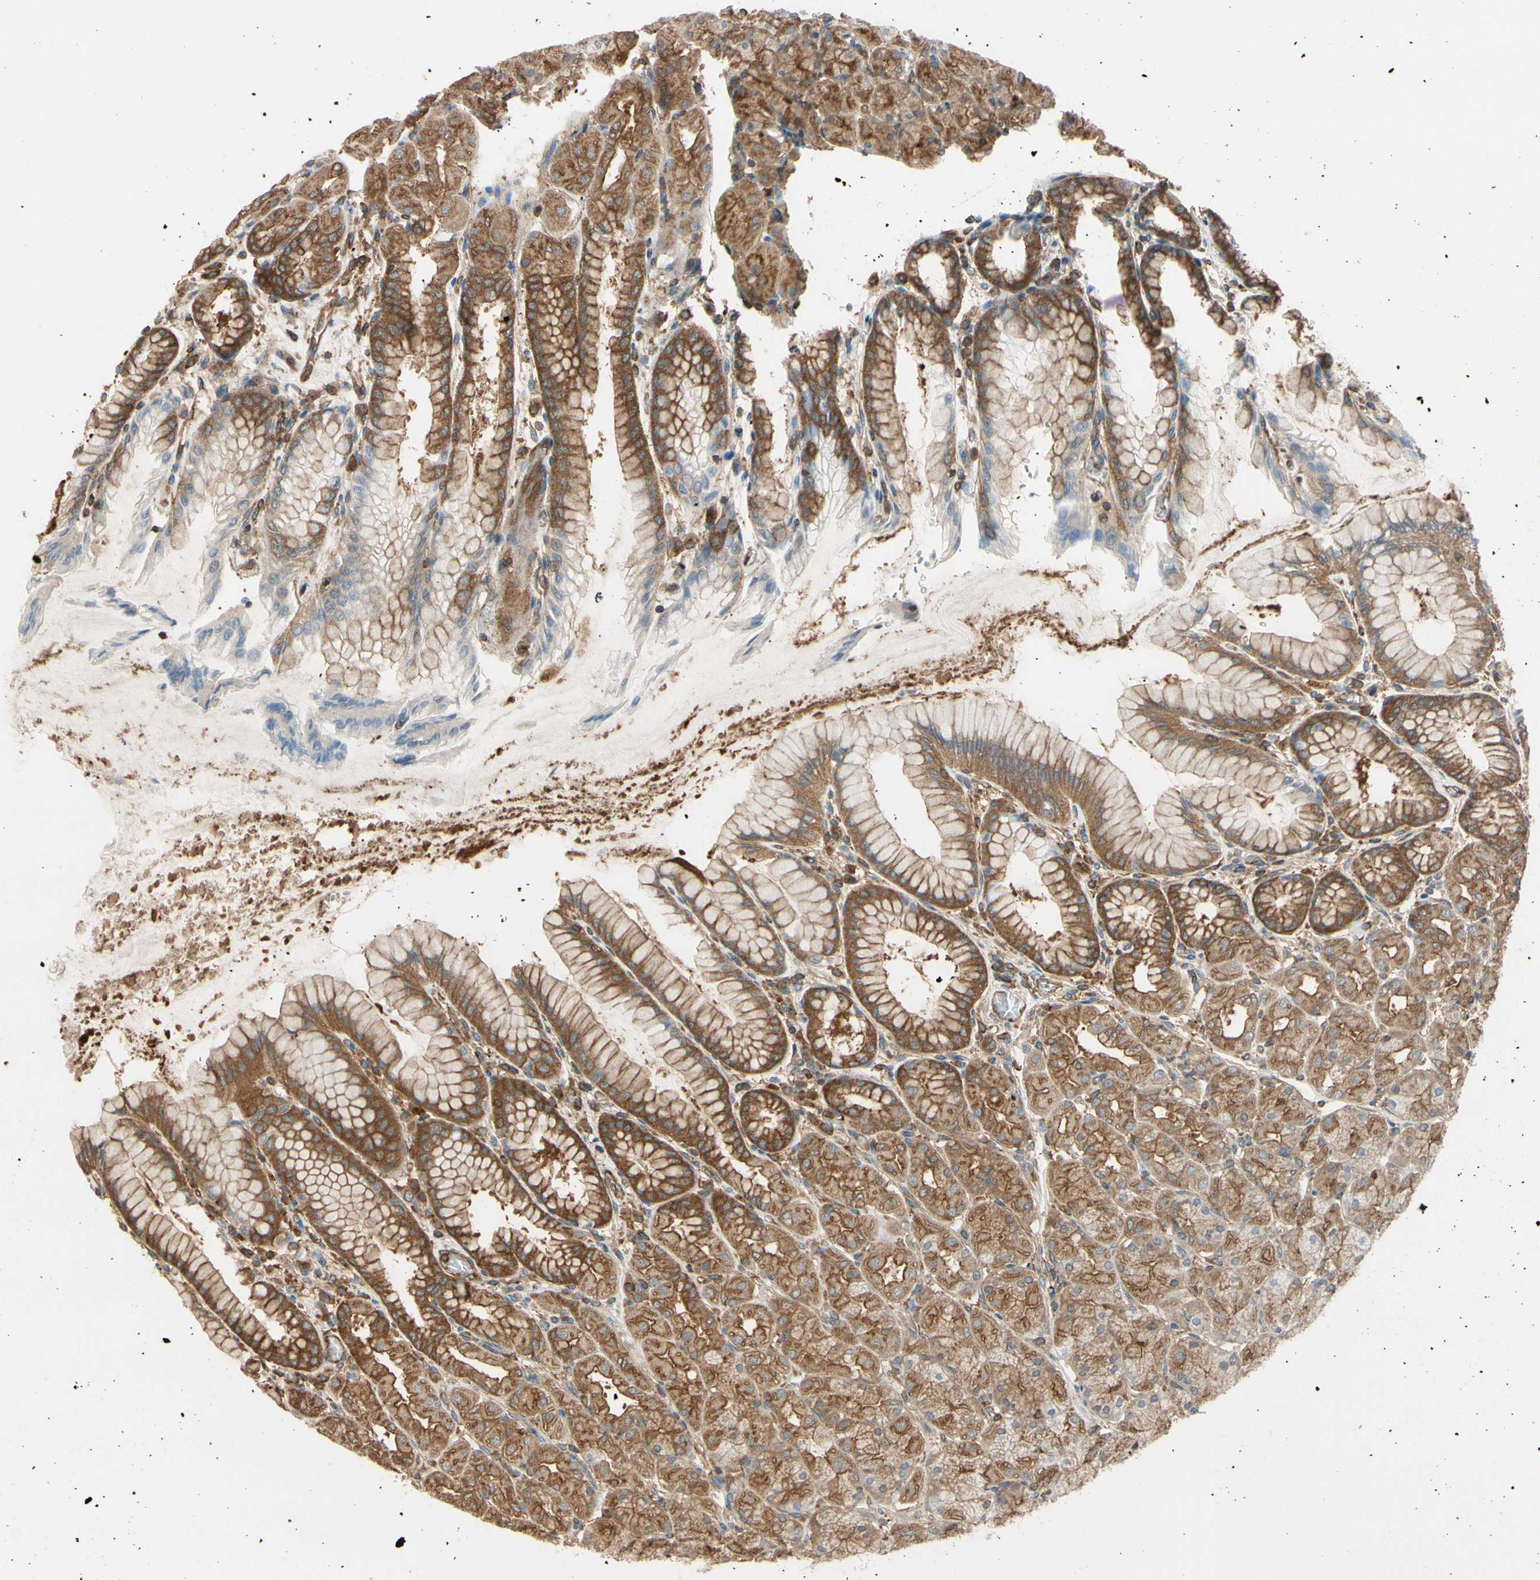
{"staining": {"intensity": "moderate", "quantity": "25%-75%", "location": "cytoplasmic/membranous"}, "tissue": "stomach", "cell_type": "Glandular cells", "image_type": "normal", "snomed": [{"axis": "morphology", "description": "Normal tissue, NOS"}, {"axis": "topography", "description": "Stomach, upper"}], "caption": "This micrograph displays unremarkable stomach stained with immunohistochemistry (IHC) to label a protein in brown. The cytoplasmic/membranous of glandular cells show moderate positivity for the protein. Nuclei are counter-stained blue.", "gene": "EPS15", "patient": {"sex": "female", "age": 56}}